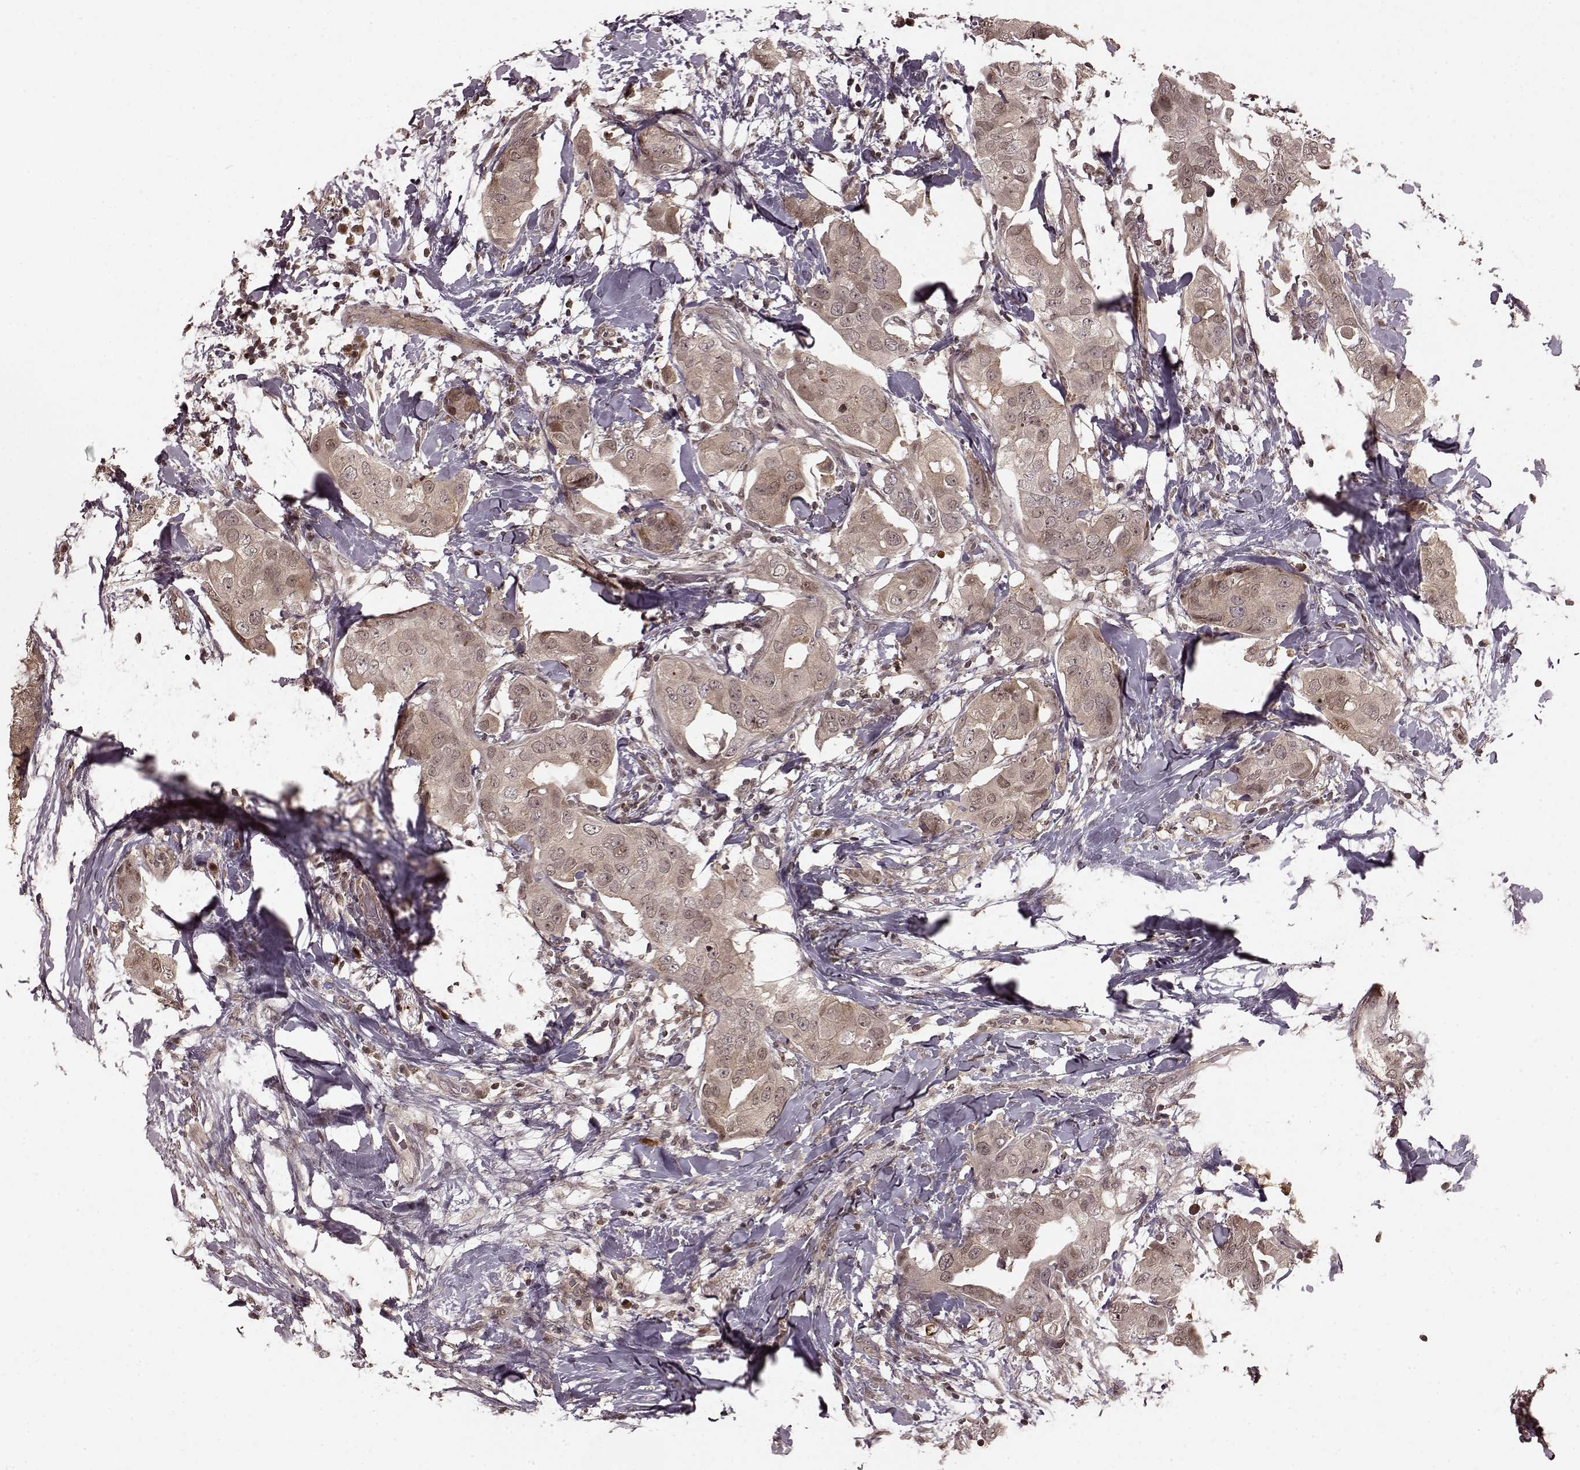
{"staining": {"intensity": "weak", "quantity": "25%-75%", "location": "cytoplasmic/membranous"}, "tissue": "breast cancer", "cell_type": "Tumor cells", "image_type": "cancer", "snomed": [{"axis": "morphology", "description": "Normal tissue, NOS"}, {"axis": "morphology", "description": "Duct carcinoma"}, {"axis": "topography", "description": "Breast"}], "caption": "High-power microscopy captured an IHC micrograph of breast invasive ductal carcinoma, revealing weak cytoplasmic/membranous staining in about 25%-75% of tumor cells.", "gene": "GSS", "patient": {"sex": "female", "age": 40}}